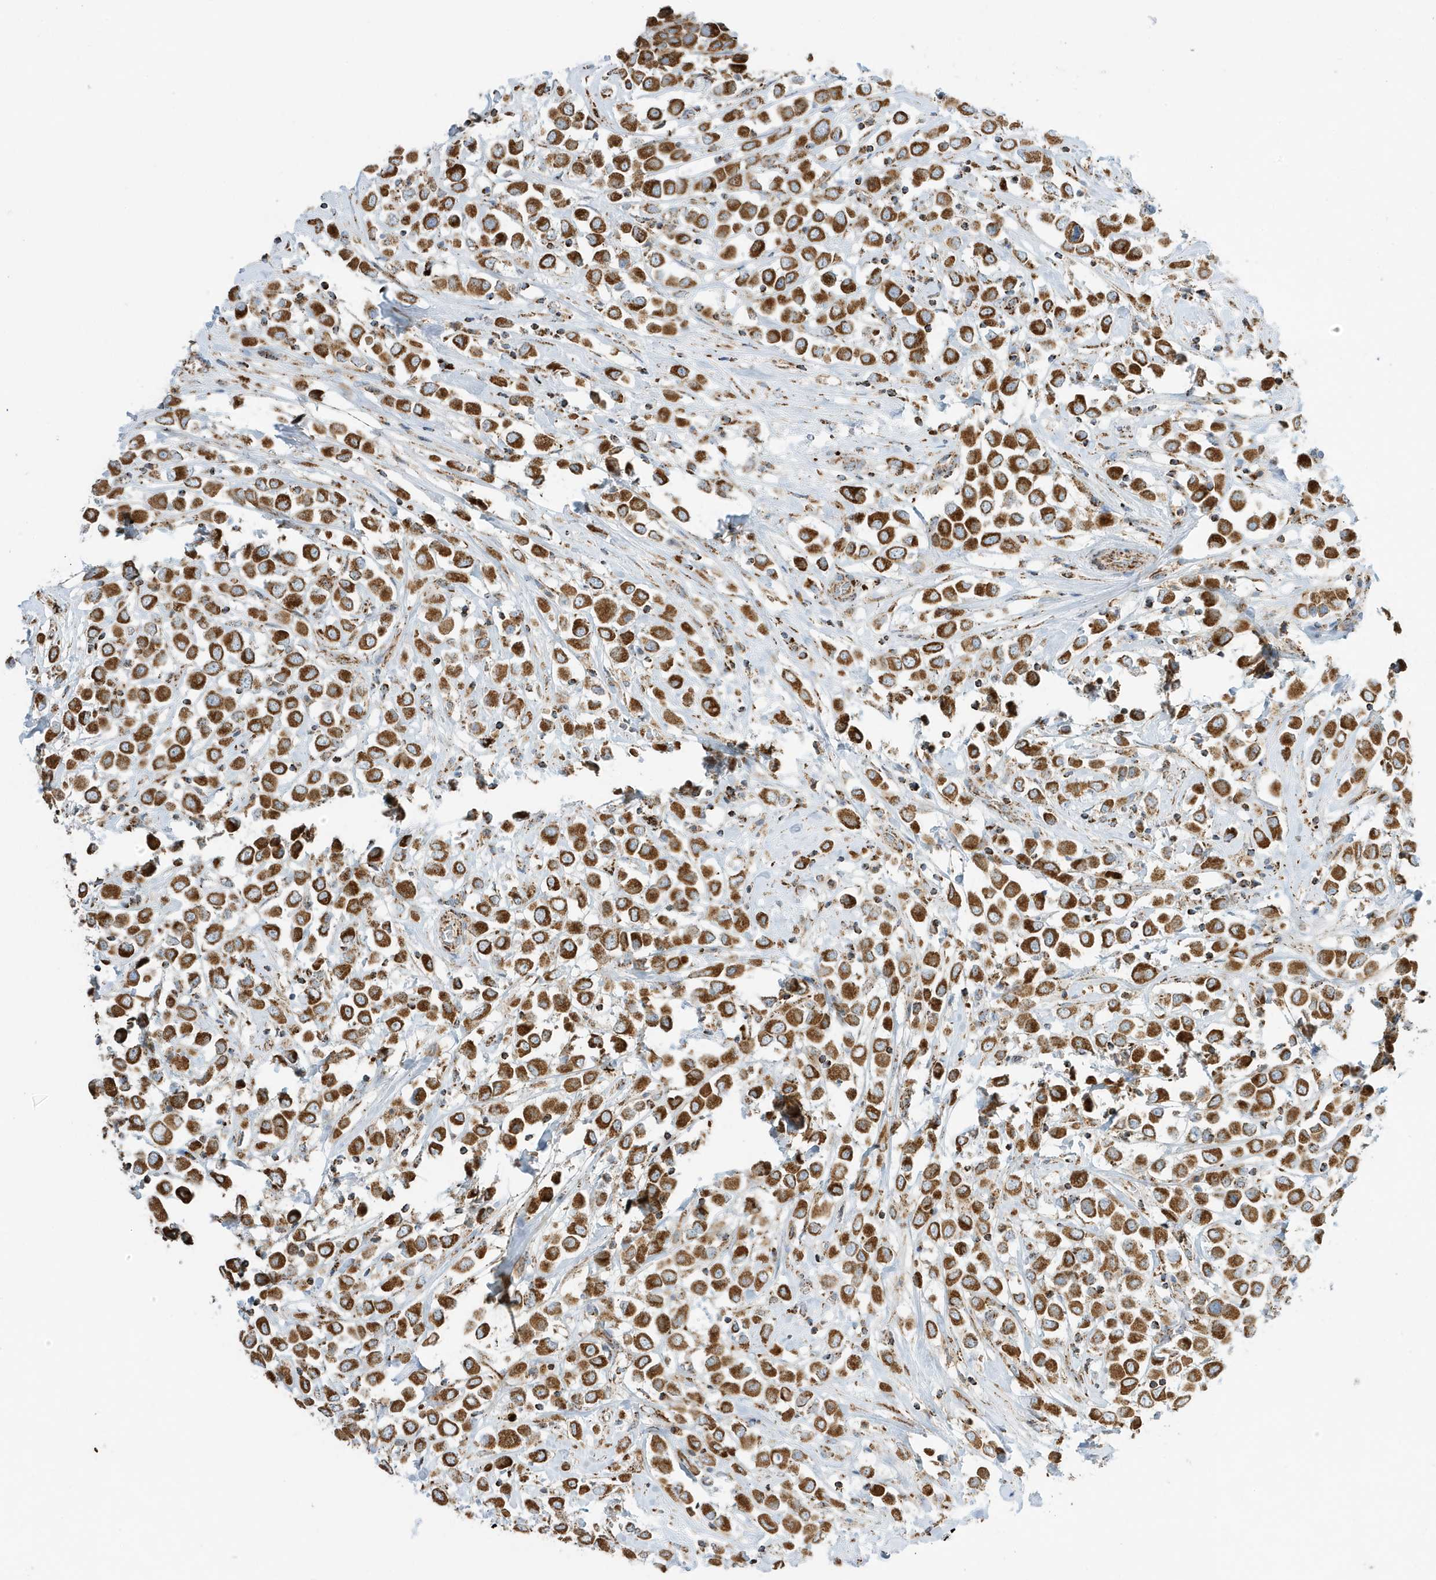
{"staining": {"intensity": "moderate", "quantity": ">75%", "location": "cytoplasmic/membranous"}, "tissue": "breast cancer", "cell_type": "Tumor cells", "image_type": "cancer", "snomed": [{"axis": "morphology", "description": "Duct carcinoma"}, {"axis": "topography", "description": "Breast"}], "caption": "About >75% of tumor cells in intraductal carcinoma (breast) demonstrate moderate cytoplasmic/membranous protein staining as visualized by brown immunohistochemical staining.", "gene": "ATP5ME", "patient": {"sex": "female", "age": 61}}